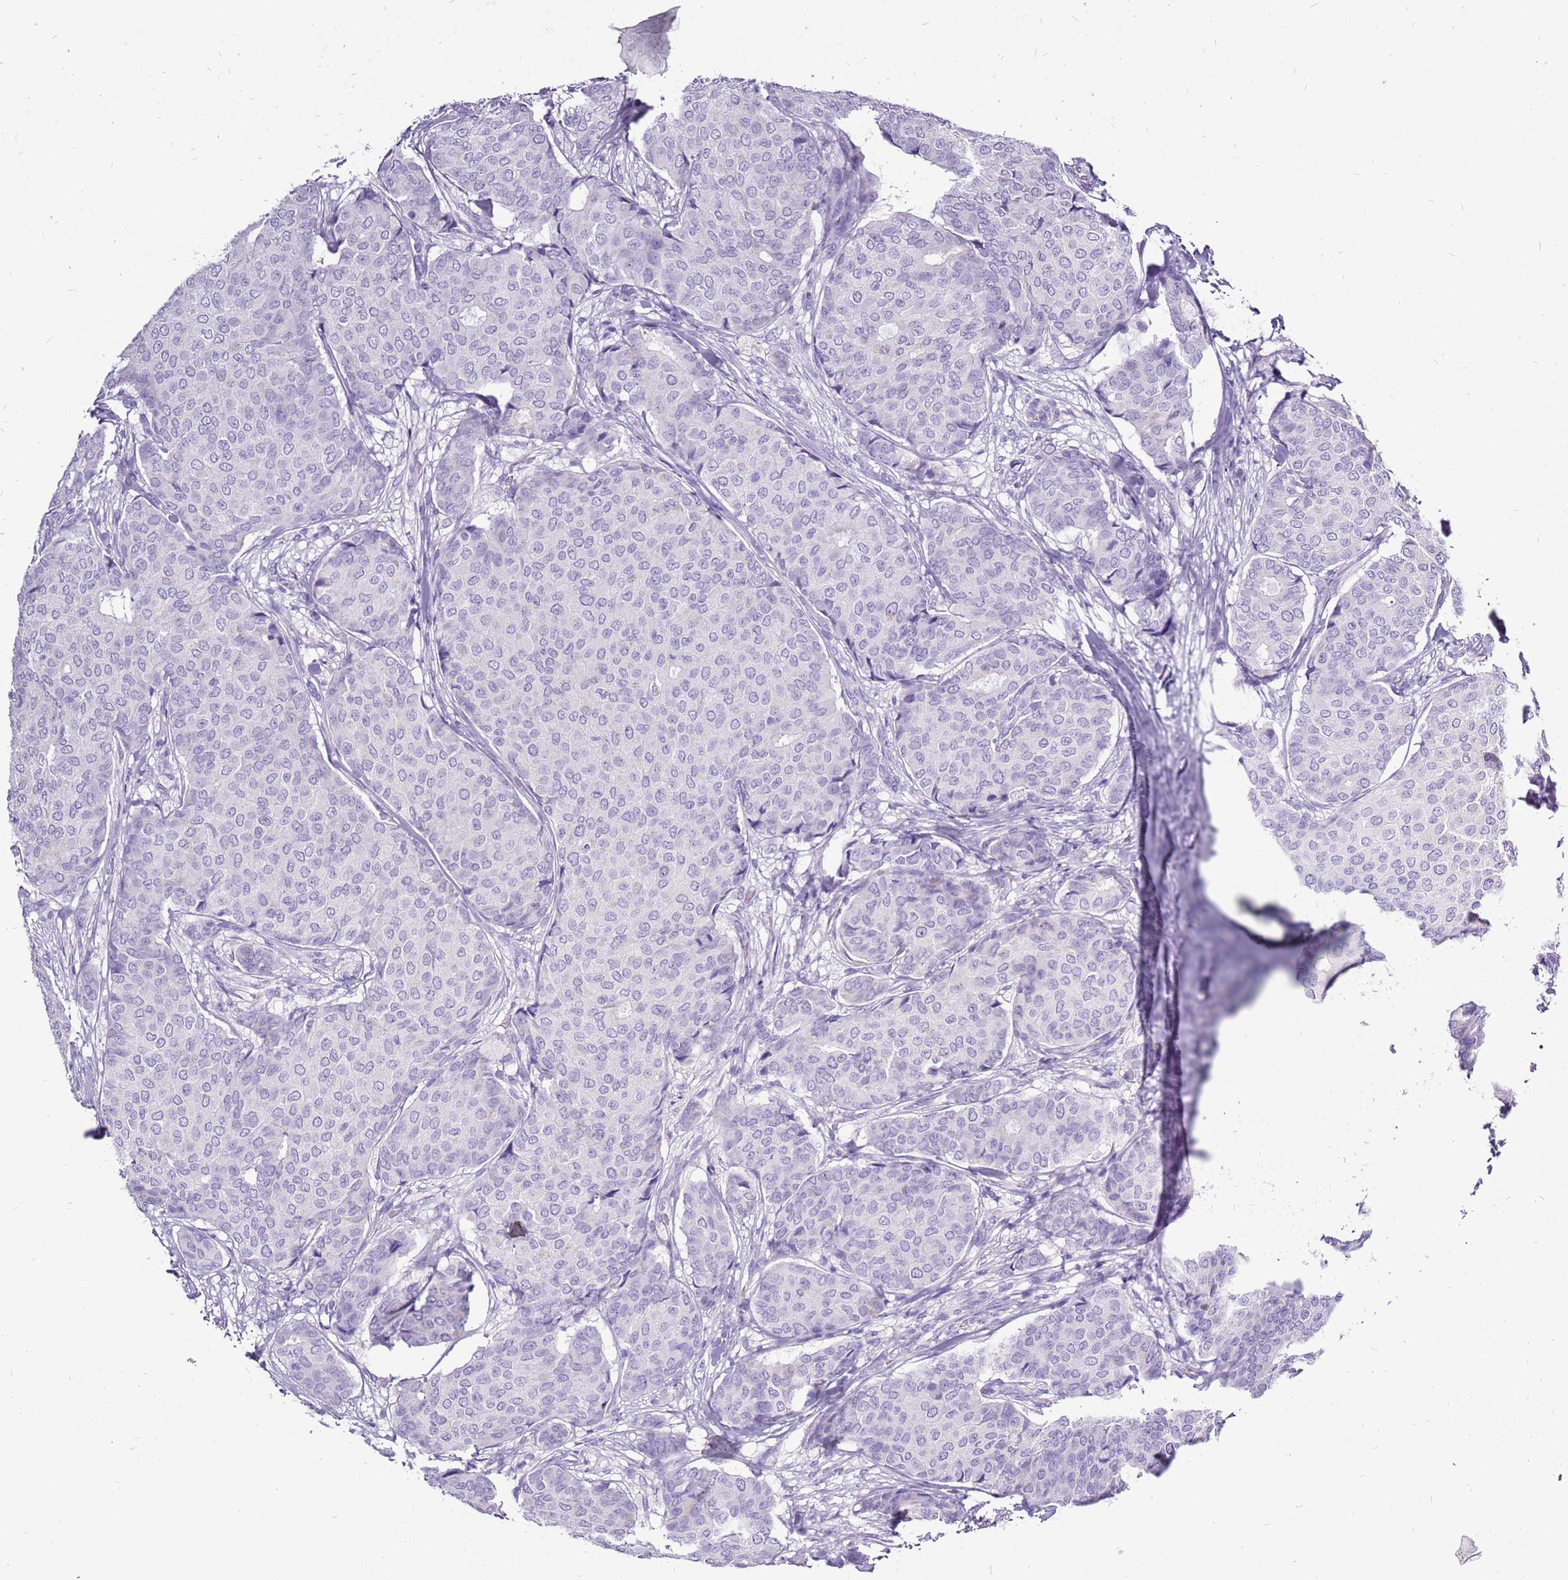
{"staining": {"intensity": "negative", "quantity": "none", "location": "none"}, "tissue": "breast cancer", "cell_type": "Tumor cells", "image_type": "cancer", "snomed": [{"axis": "morphology", "description": "Duct carcinoma"}, {"axis": "topography", "description": "Breast"}], "caption": "Immunohistochemical staining of human breast cancer (infiltrating ductal carcinoma) reveals no significant staining in tumor cells. (DAB IHC, high magnification).", "gene": "ACSS3", "patient": {"sex": "female", "age": 75}}